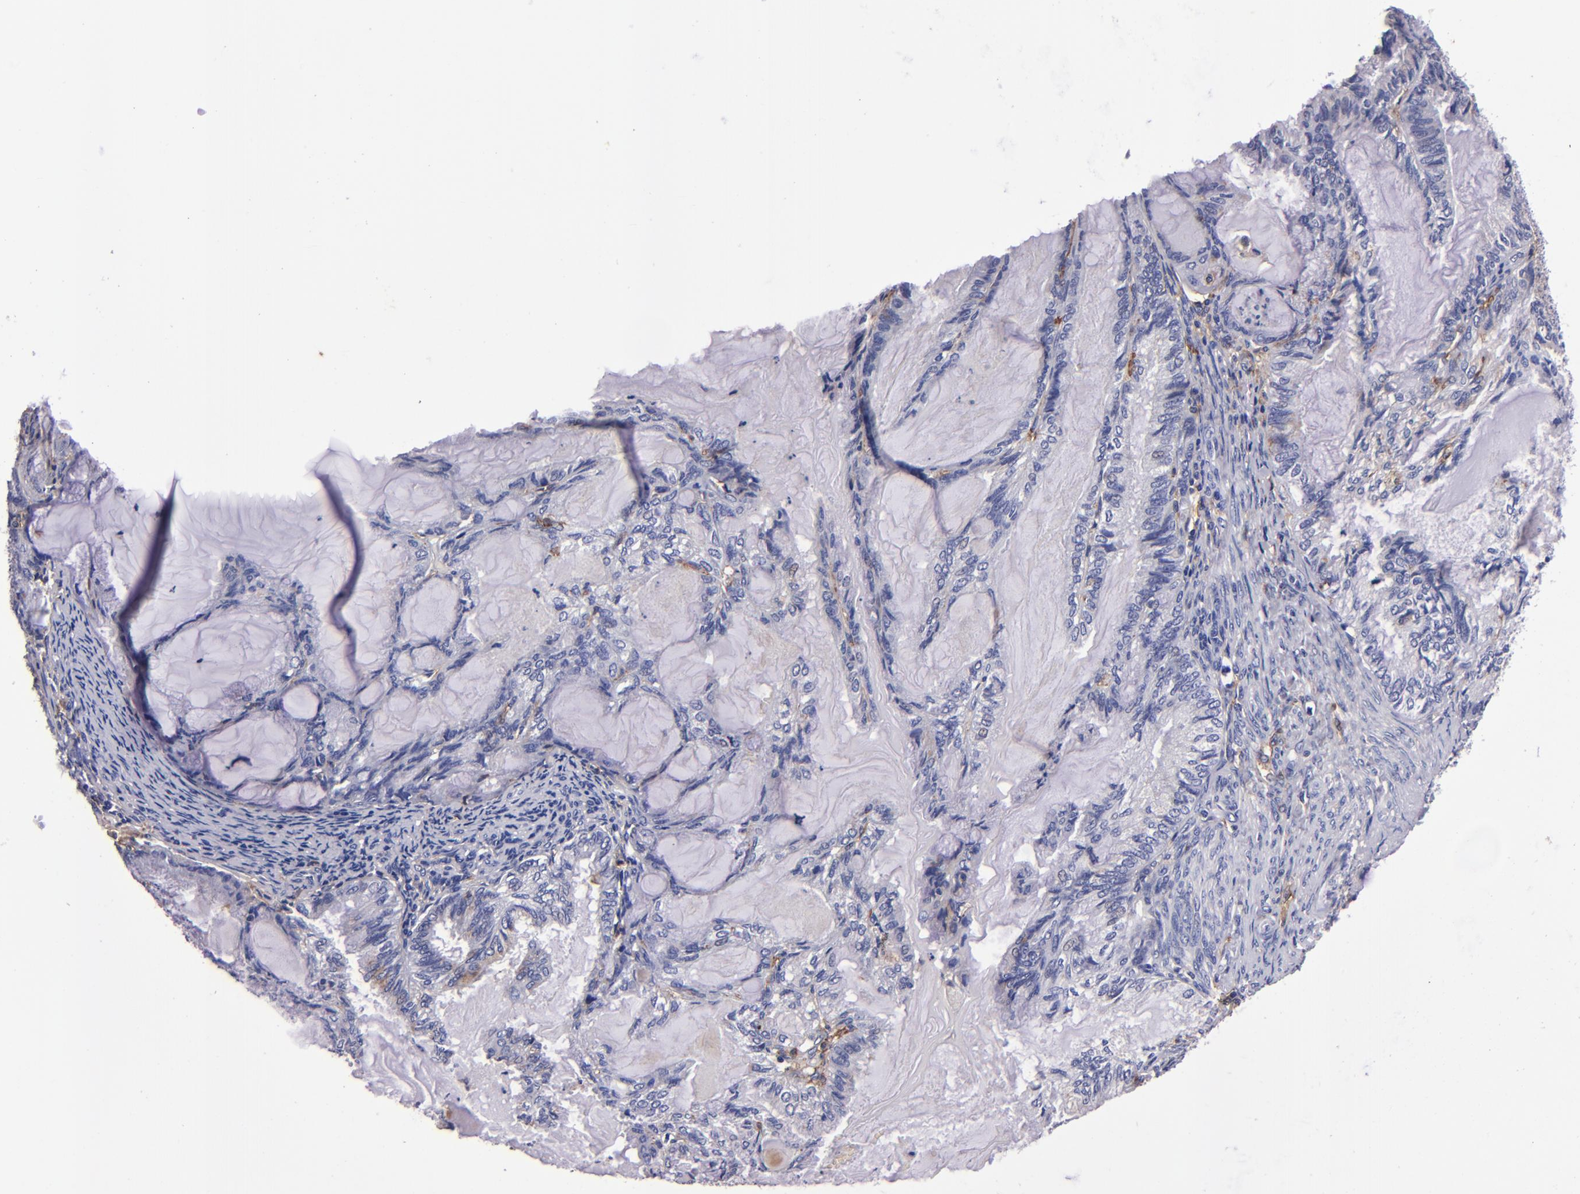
{"staining": {"intensity": "moderate", "quantity": "<25%", "location": "cytoplasmic/membranous"}, "tissue": "endometrial cancer", "cell_type": "Tumor cells", "image_type": "cancer", "snomed": [{"axis": "morphology", "description": "Adenocarcinoma, NOS"}, {"axis": "topography", "description": "Endometrium"}], "caption": "Immunohistochemical staining of endometrial cancer (adenocarcinoma) displays low levels of moderate cytoplasmic/membranous staining in approximately <25% of tumor cells. The protein of interest is shown in brown color, while the nuclei are stained blue.", "gene": "SIRPA", "patient": {"sex": "female", "age": 86}}